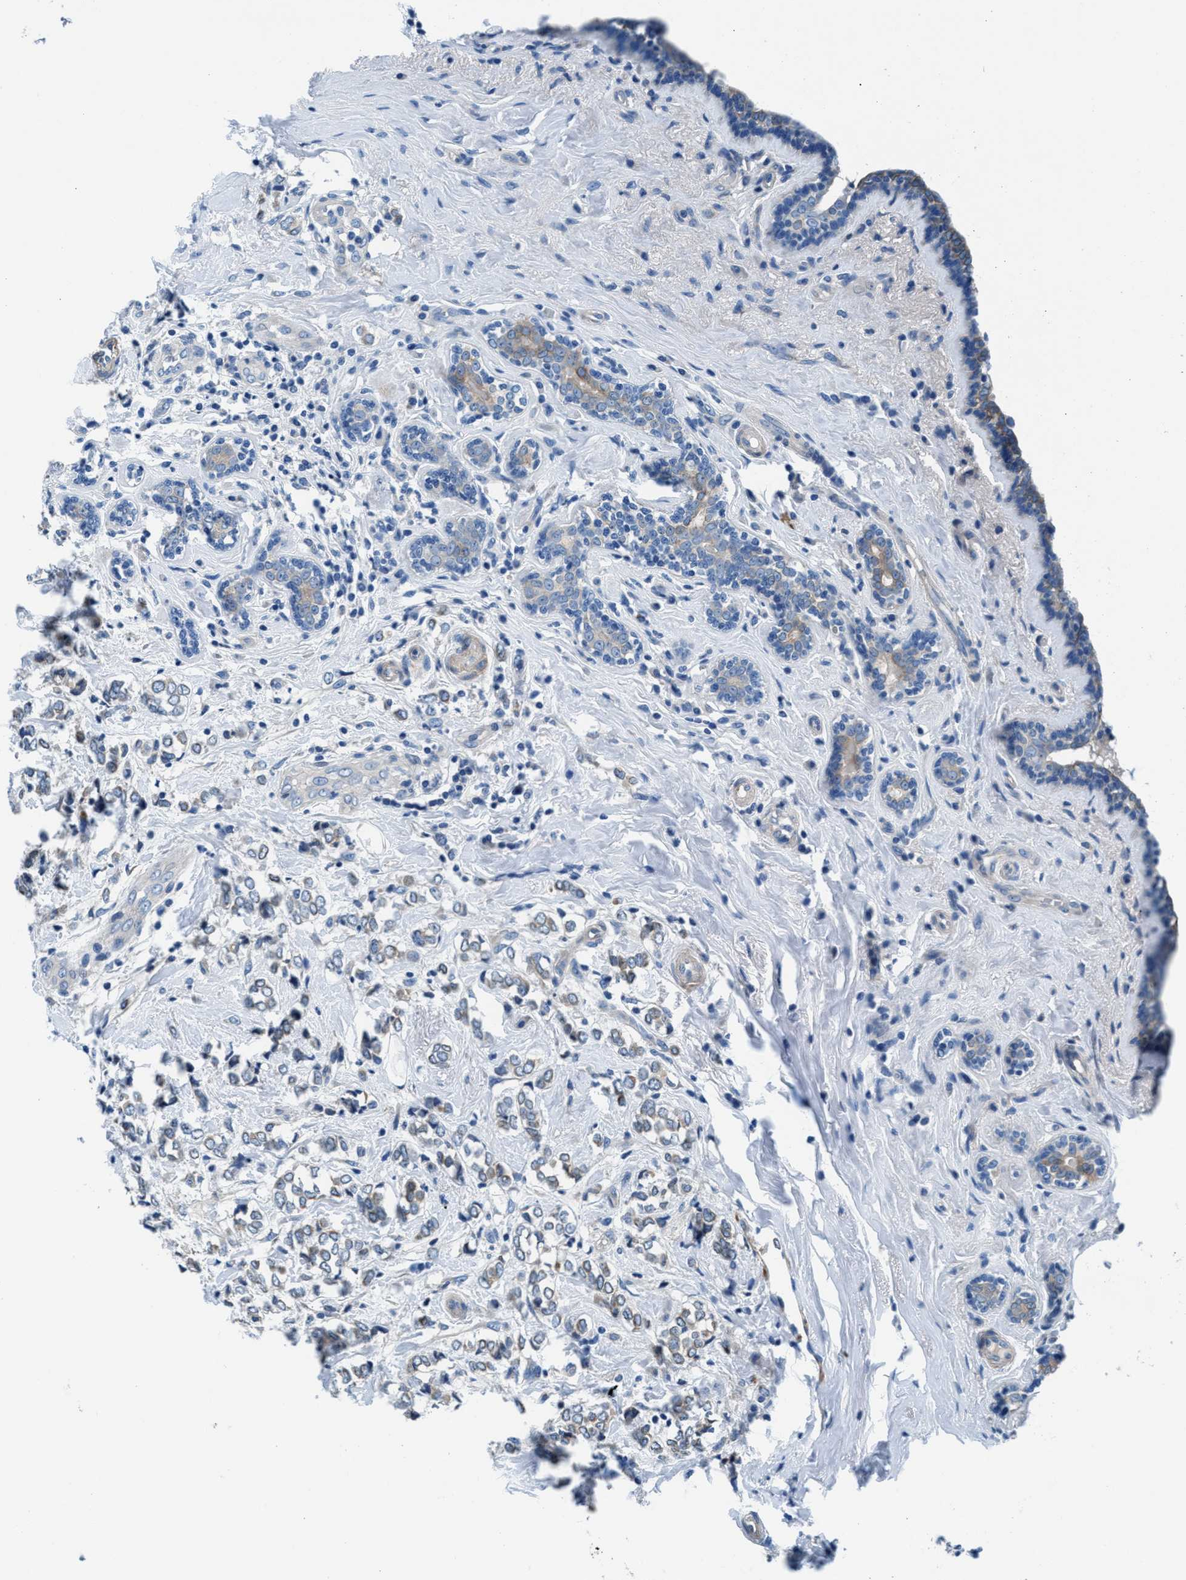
{"staining": {"intensity": "weak", "quantity": "25%-75%", "location": "cytoplasmic/membranous"}, "tissue": "breast cancer", "cell_type": "Tumor cells", "image_type": "cancer", "snomed": [{"axis": "morphology", "description": "Normal tissue, NOS"}, {"axis": "morphology", "description": "Lobular carcinoma"}, {"axis": "topography", "description": "Breast"}], "caption": "A brown stain labels weak cytoplasmic/membranous positivity of a protein in human breast lobular carcinoma tumor cells.", "gene": "CDRT4", "patient": {"sex": "female", "age": 47}}